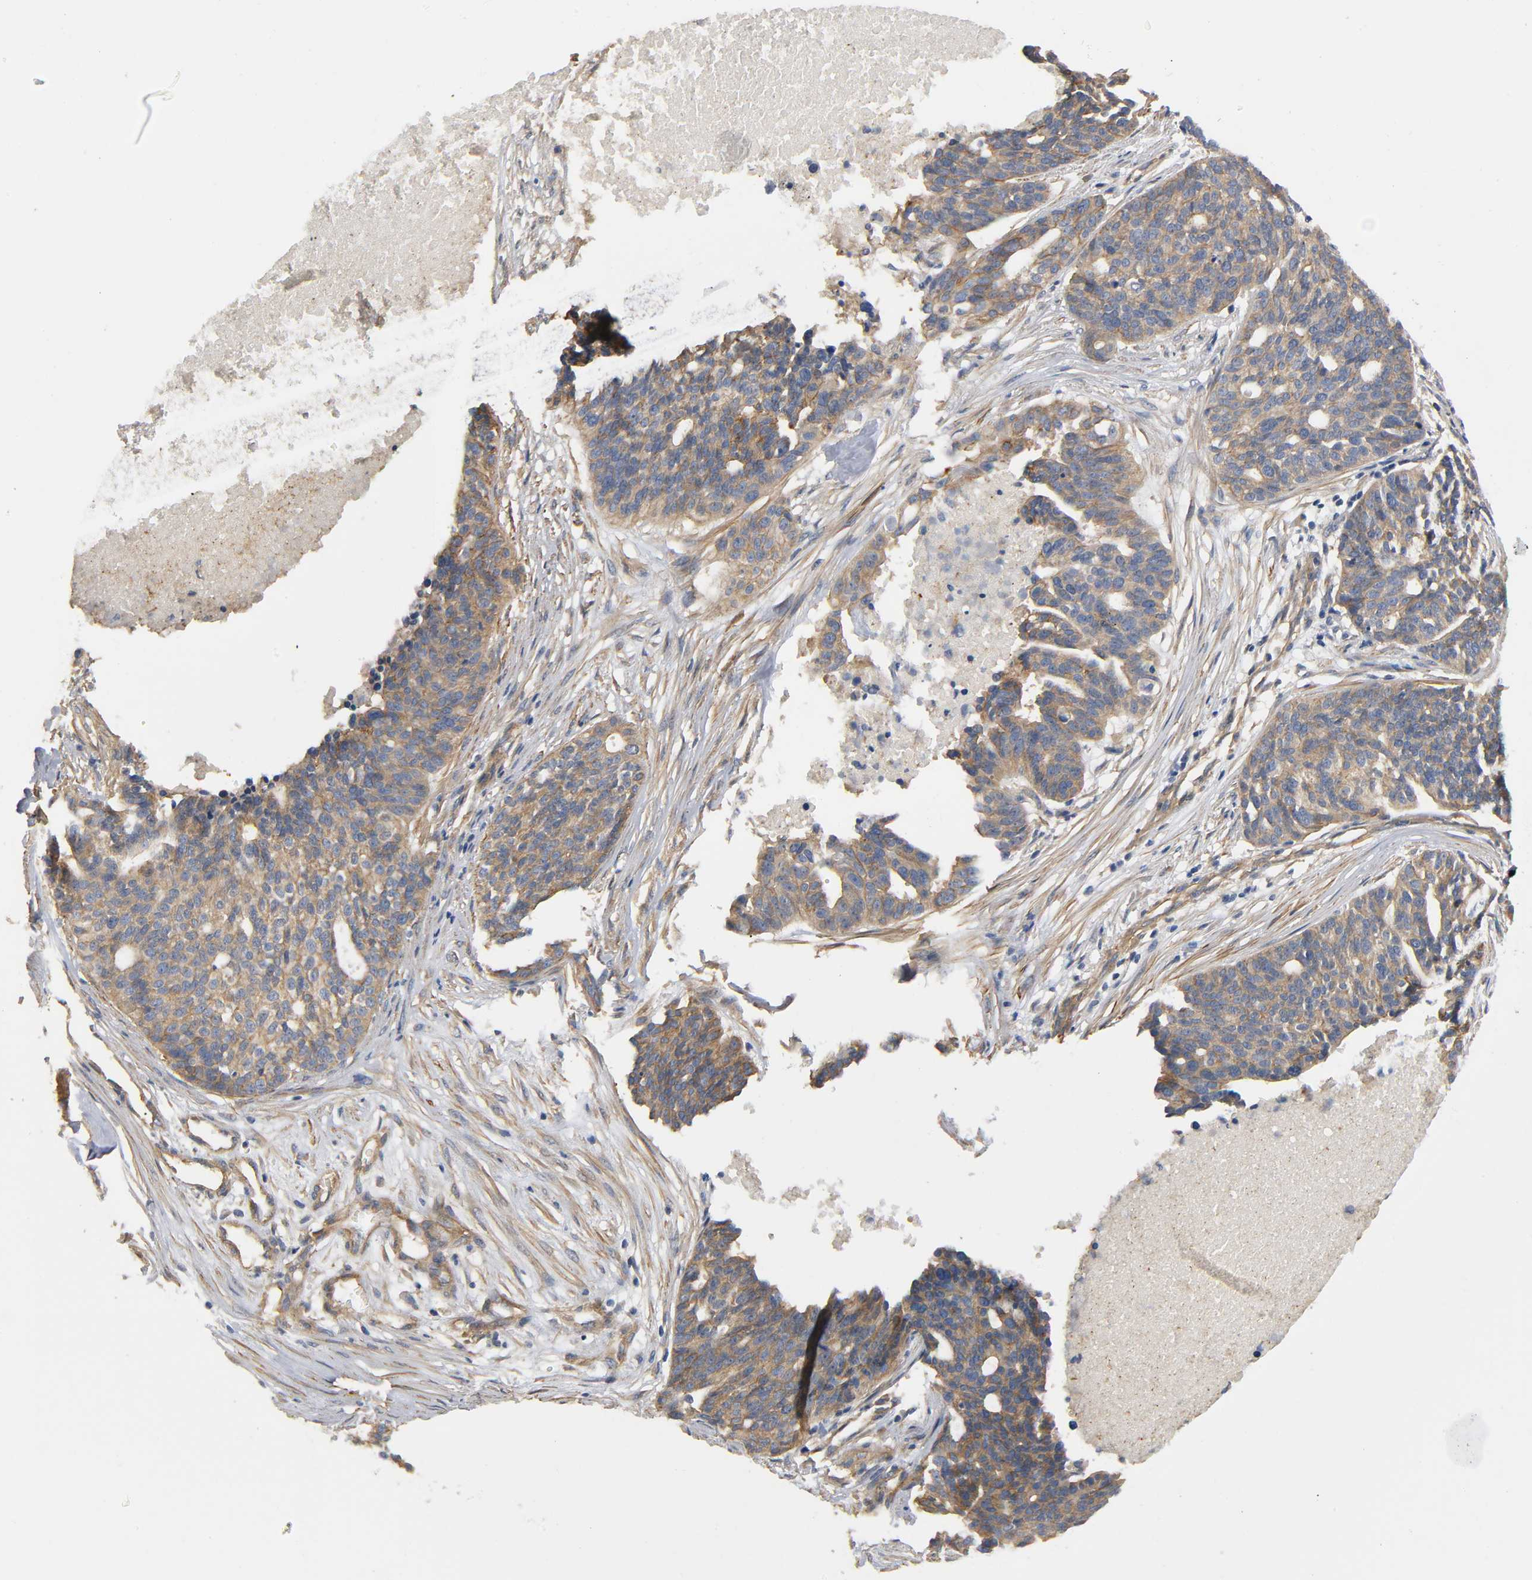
{"staining": {"intensity": "moderate", "quantity": ">75%", "location": "cytoplasmic/membranous"}, "tissue": "ovarian cancer", "cell_type": "Tumor cells", "image_type": "cancer", "snomed": [{"axis": "morphology", "description": "Cystadenocarcinoma, serous, NOS"}, {"axis": "topography", "description": "Ovary"}], "caption": "This histopathology image exhibits immunohistochemistry staining of human ovarian cancer (serous cystadenocarcinoma), with medium moderate cytoplasmic/membranous staining in approximately >75% of tumor cells.", "gene": "MARS1", "patient": {"sex": "female", "age": 59}}